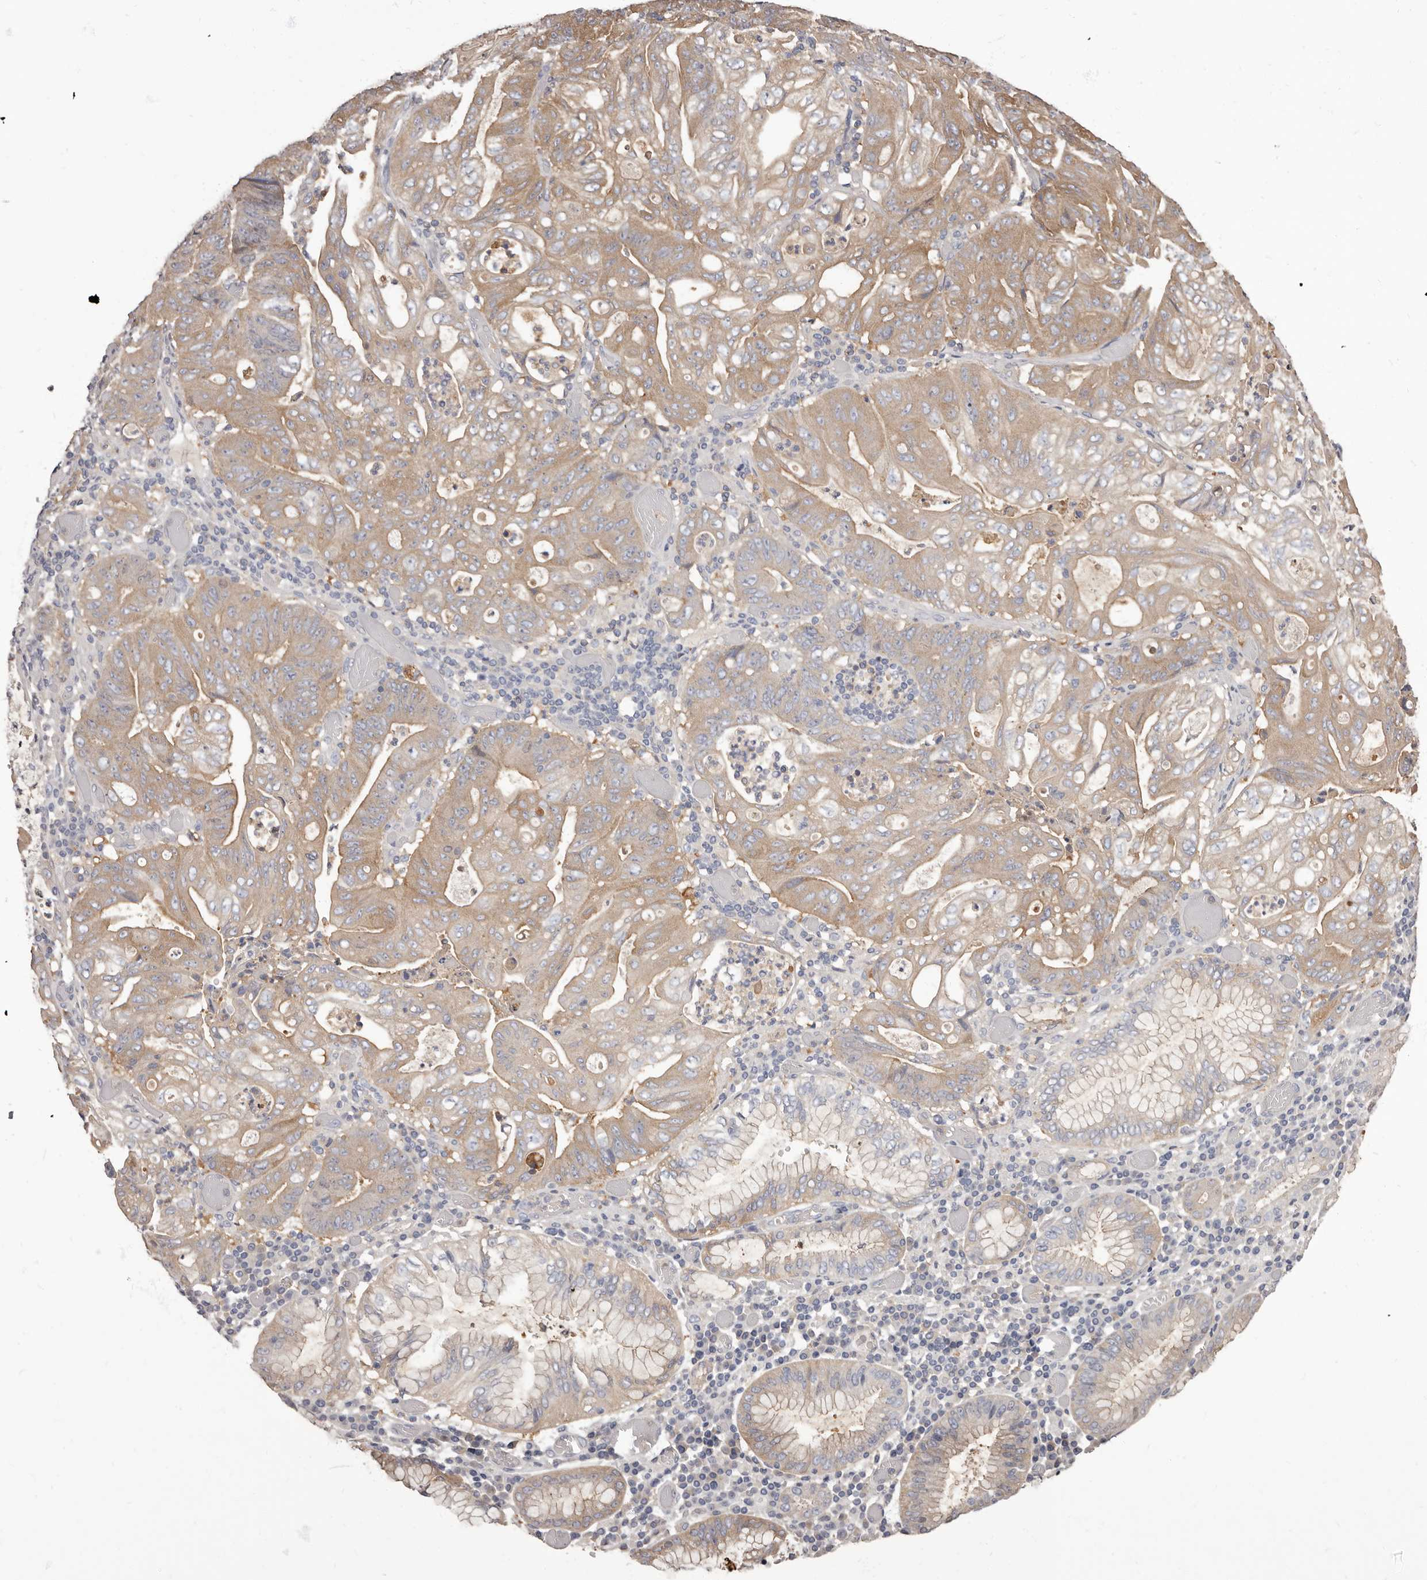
{"staining": {"intensity": "moderate", "quantity": ">75%", "location": "cytoplasmic/membranous"}, "tissue": "stomach cancer", "cell_type": "Tumor cells", "image_type": "cancer", "snomed": [{"axis": "morphology", "description": "Adenocarcinoma, NOS"}, {"axis": "topography", "description": "Stomach"}], "caption": "This micrograph displays IHC staining of human stomach adenocarcinoma, with medium moderate cytoplasmic/membranous staining in about >75% of tumor cells.", "gene": "APEH", "patient": {"sex": "female", "age": 73}}